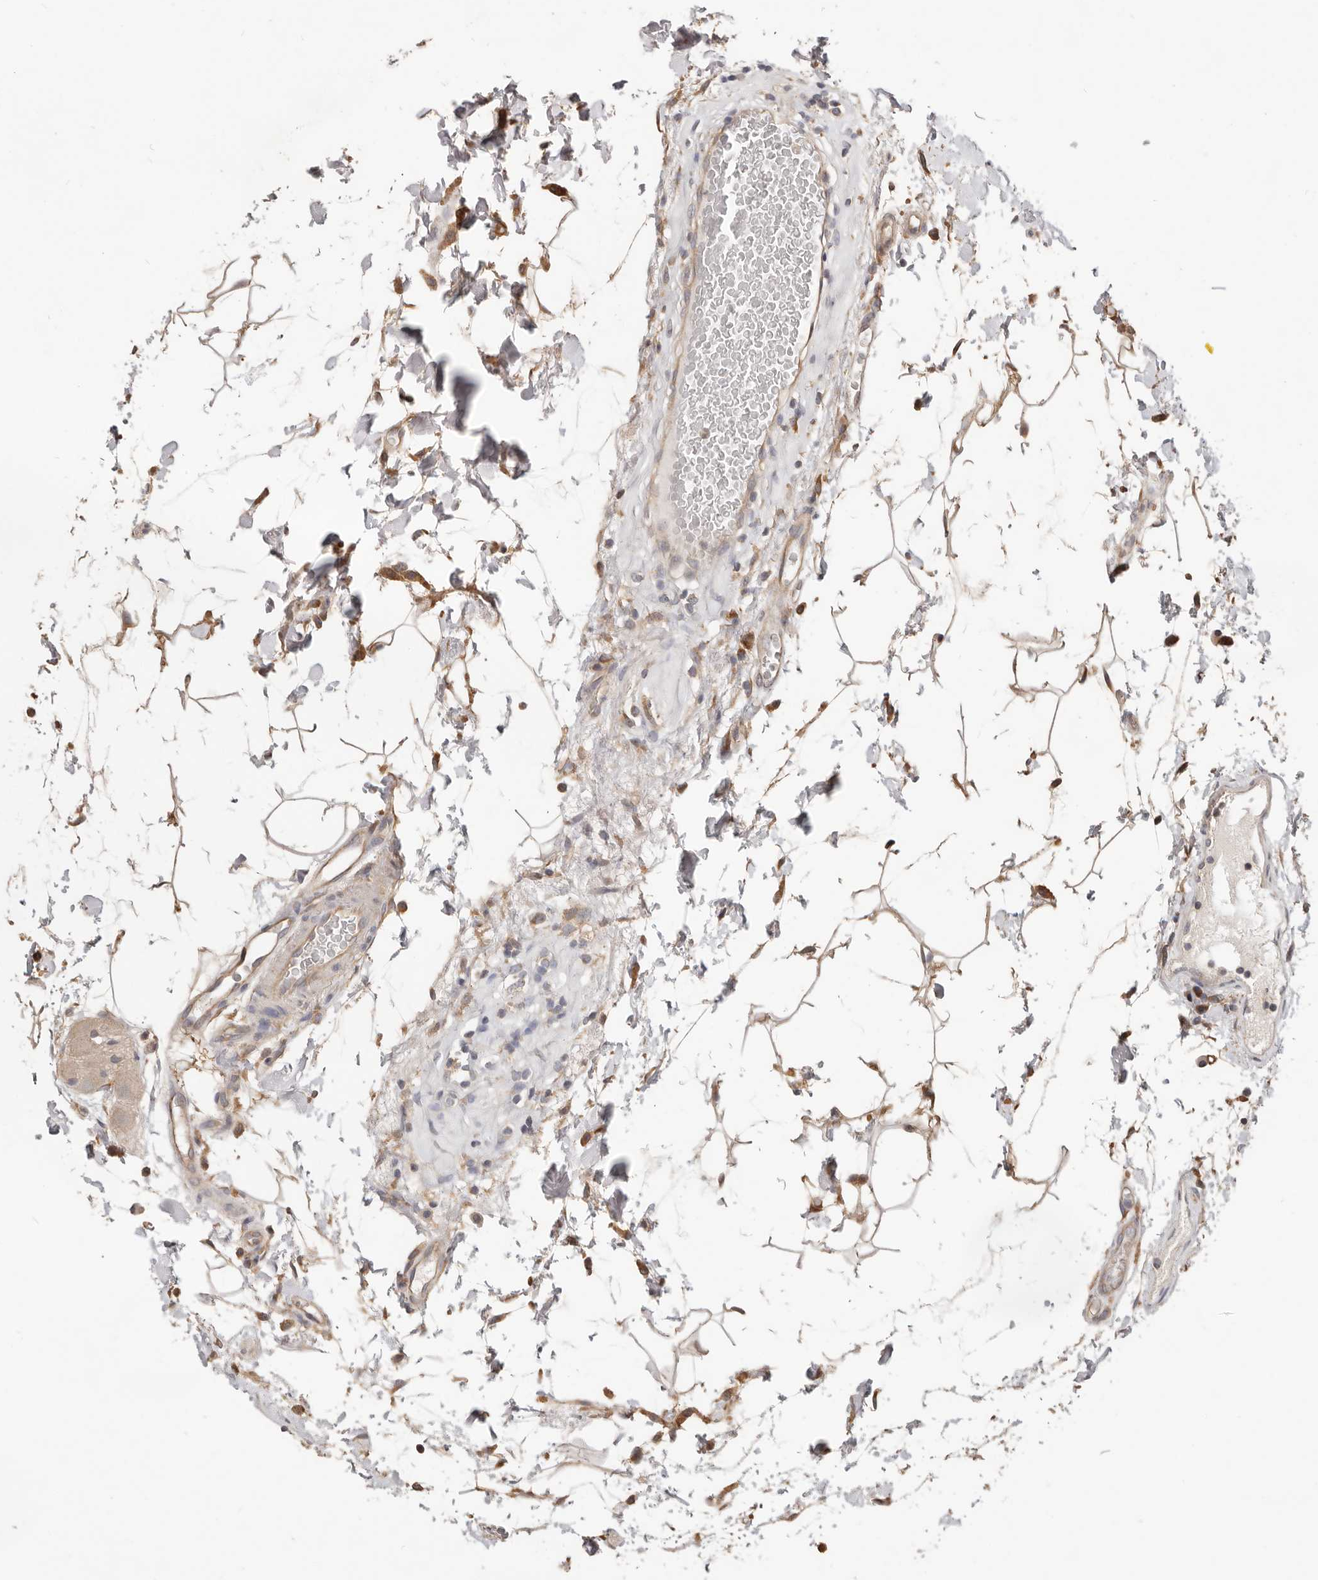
{"staining": {"intensity": "moderate", "quantity": ">75%", "location": "cytoplasmic/membranous"}, "tissue": "colon", "cell_type": "Endothelial cells", "image_type": "normal", "snomed": [{"axis": "morphology", "description": "Normal tissue, NOS"}, {"axis": "topography", "description": "Colon"}], "caption": "An IHC micrograph of unremarkable tissue is shown. Protein staining in brown highlights moderate cytoplasmic/membranous positivity in colon within endothelial cells.", "gene": "LRP6", "patient": {"sex": "female", "age": 79}}